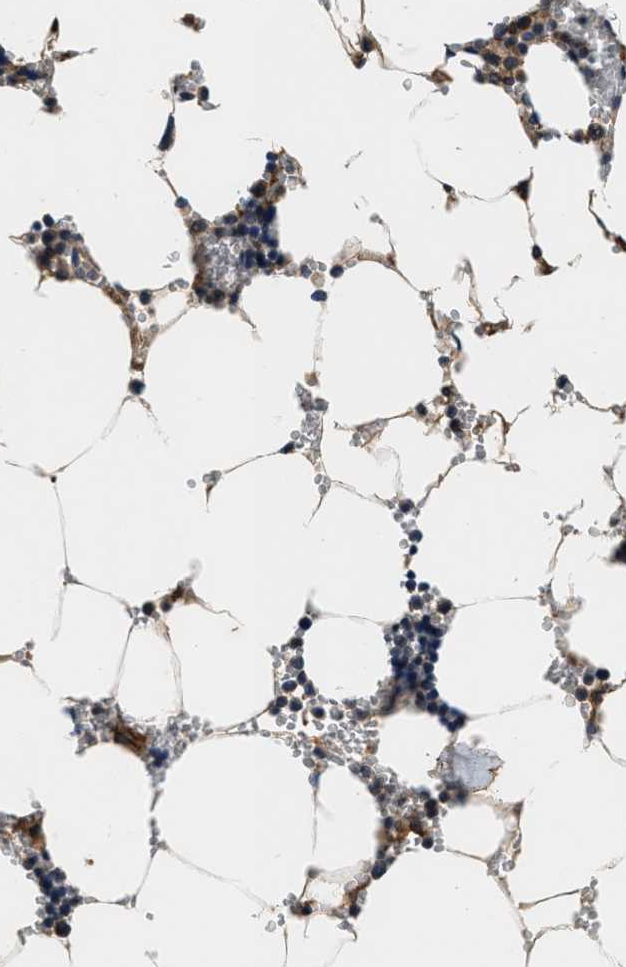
{"staining": {"intensity": "weak", "quantity": "25%-75%", "location": "cytoplasmic/membranous"}, "tissue": "bone marrow", "cell_type": "Hematopoietic cells", "image_type": "normal", "snomed": [{"axis": "morphology", "description": "Normal tissue, NOS"}, {"axis": "topography", "description": "Bone marrow"}], "caption": "Normal bone marrow demonstrates weak cytoplasmic/membranous staining in approximately 25%-75% of hematopoietic cells.", "gene": "PI4KB", "patient": {"sex": "male", "age": 70}}